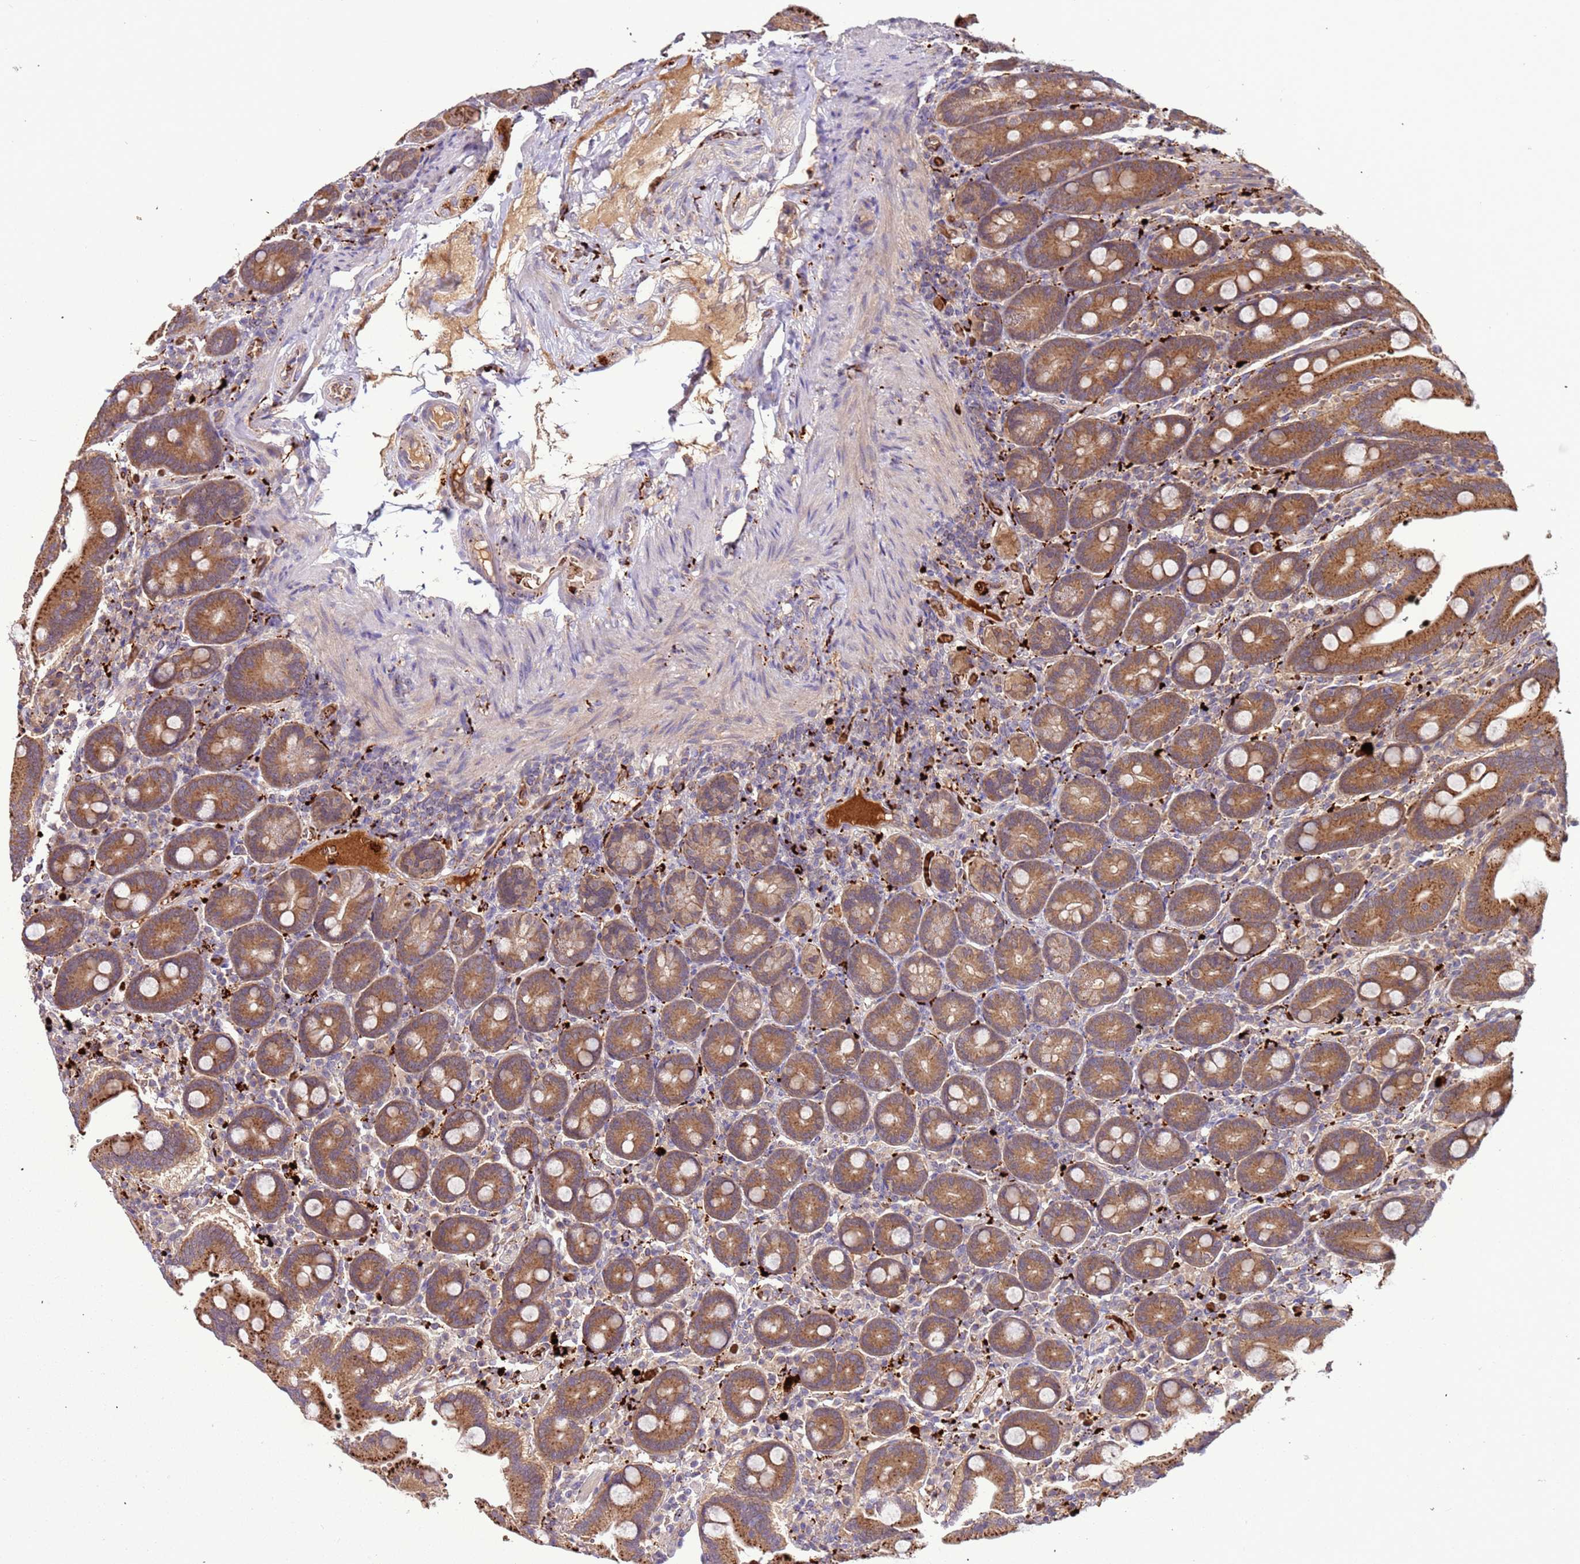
{"staining": {"intensity": "strong", "quantity": ">75%", "location": "cytoplasmic/membranous"}, "tissue": "duodenum", "cell_type": "Glandular cells", "image_type": "normal", "snomed": [{"axis": "morphology", "description": "Normal tissue, NOS"}, {"axis": "topography", "description": "Duodenum"}], "caption": "Brown immunohistochemical staining in normal duodenum demonstrates strong cytoplasmic/membranous expression in about >75% of glandular cells. (DAB (3,3'-diaminobenzidine) IHC, brown staining for protein, blue staining for nuclei).", "gene": "VPS36", "patient": {"sex": "female", "age": 62}}